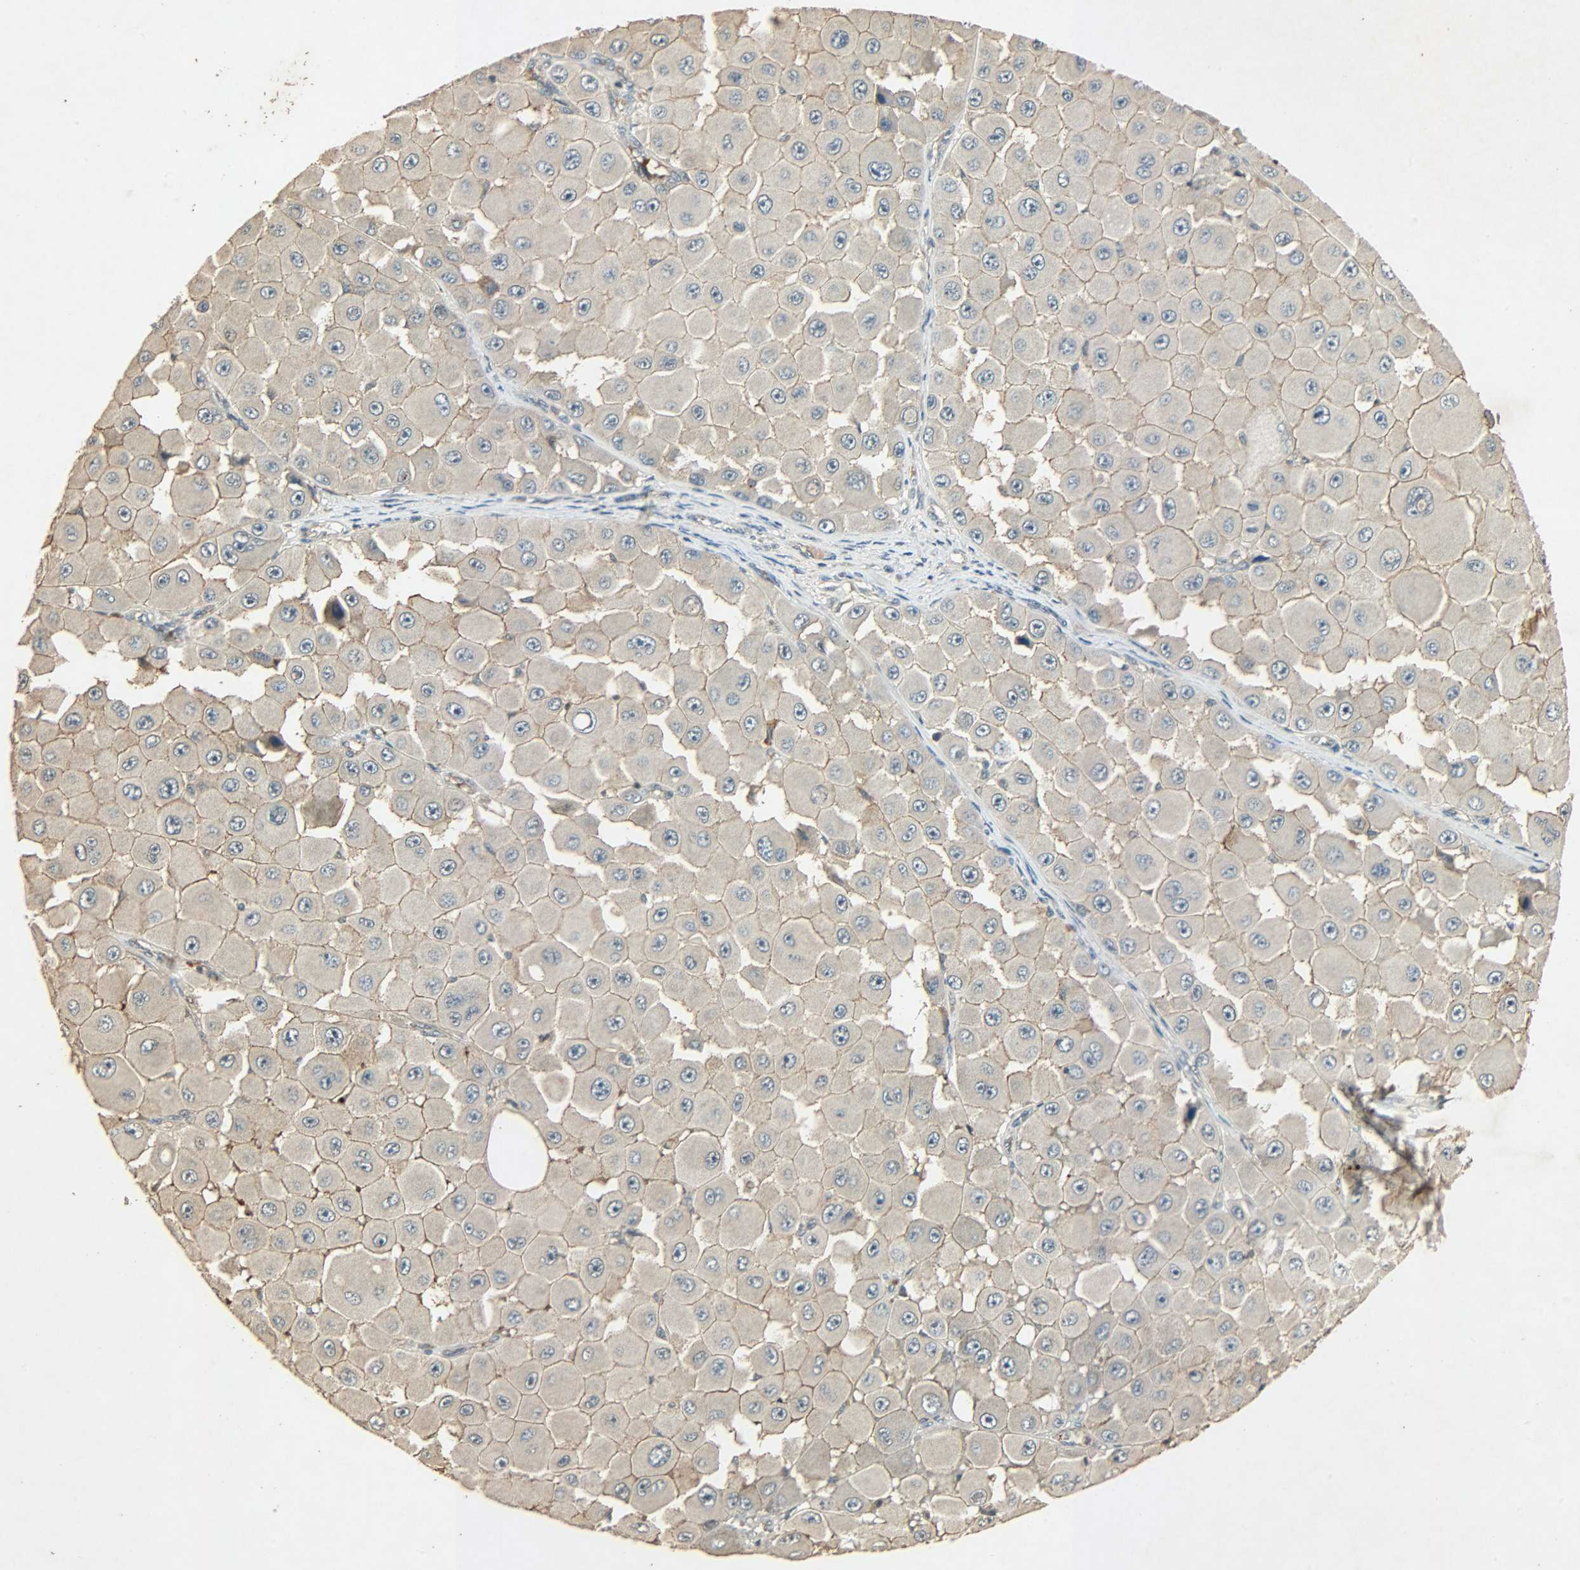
{"staining": {"intensity": "moderate", "quantity": ">75%", "location": "cytoplasmic/membranous"}, "tissue": "melanoma", "cell_type": "Tumor cells", "image_type": "cancer", "snomed": [{"axis": "morphology", "description": "Malignant melanoma, NOS"}, {"axis": "topography", "description": "Skin"}], "caption": "Melanoma stained with a protein marker displays moderate staining in tumor cells.", "gene": "ATP2B1", "patient": {"sex": "female", "age": 81}}